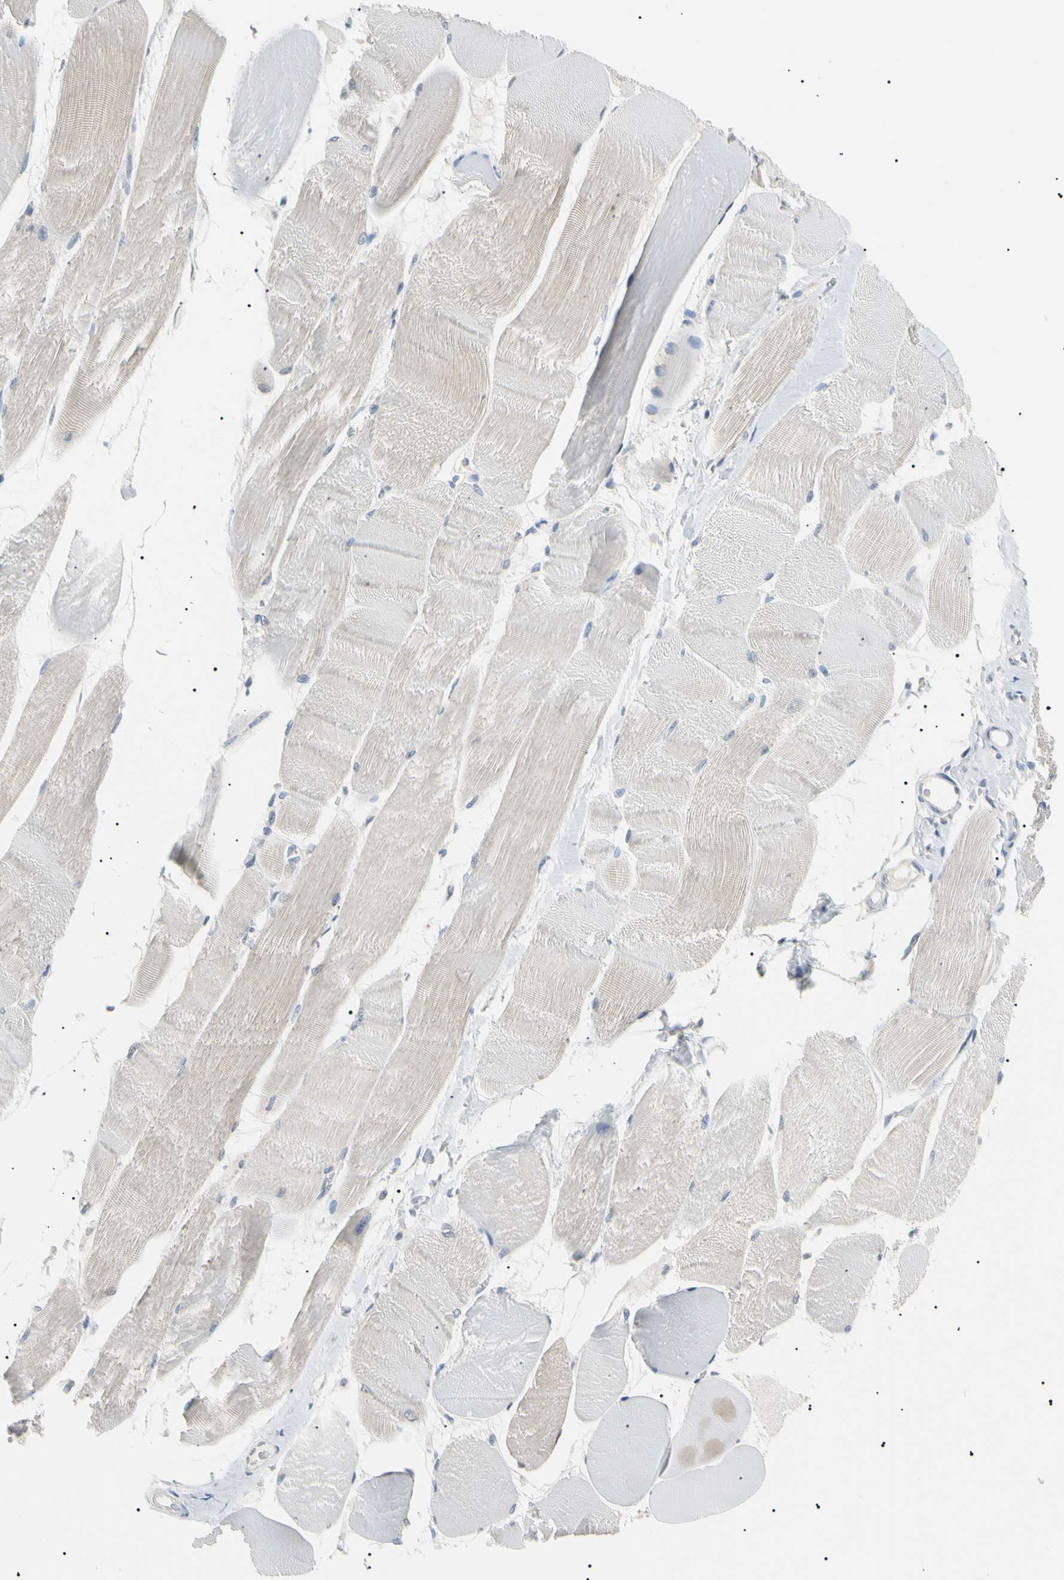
{"staining": {"intensity": "negative", "quantity": "none", "location": "none"}, "tissue": "skeletal muscle", "cell_type": "Myocytes", "image_type": "normal", "snomed": [{"axis": "morphology", "description": "Normal tissue, NOS"}, {"axis": "morphology", "description": "Squamous cell carcinoma, NOS"}, {"axis": "topography", "description": "Skeletal muscle"}], "caption": "DAB (3,3'-diaminobenzidine) immunohistochemical staining of benign skeletal muscle demonstrates no significant positivity in myocytes. (Immunohistochemistry (ihc), brightfield microscopy, high magnification).", "gene": "CGB3", "patient": {"sex": "male", "age": 51}}